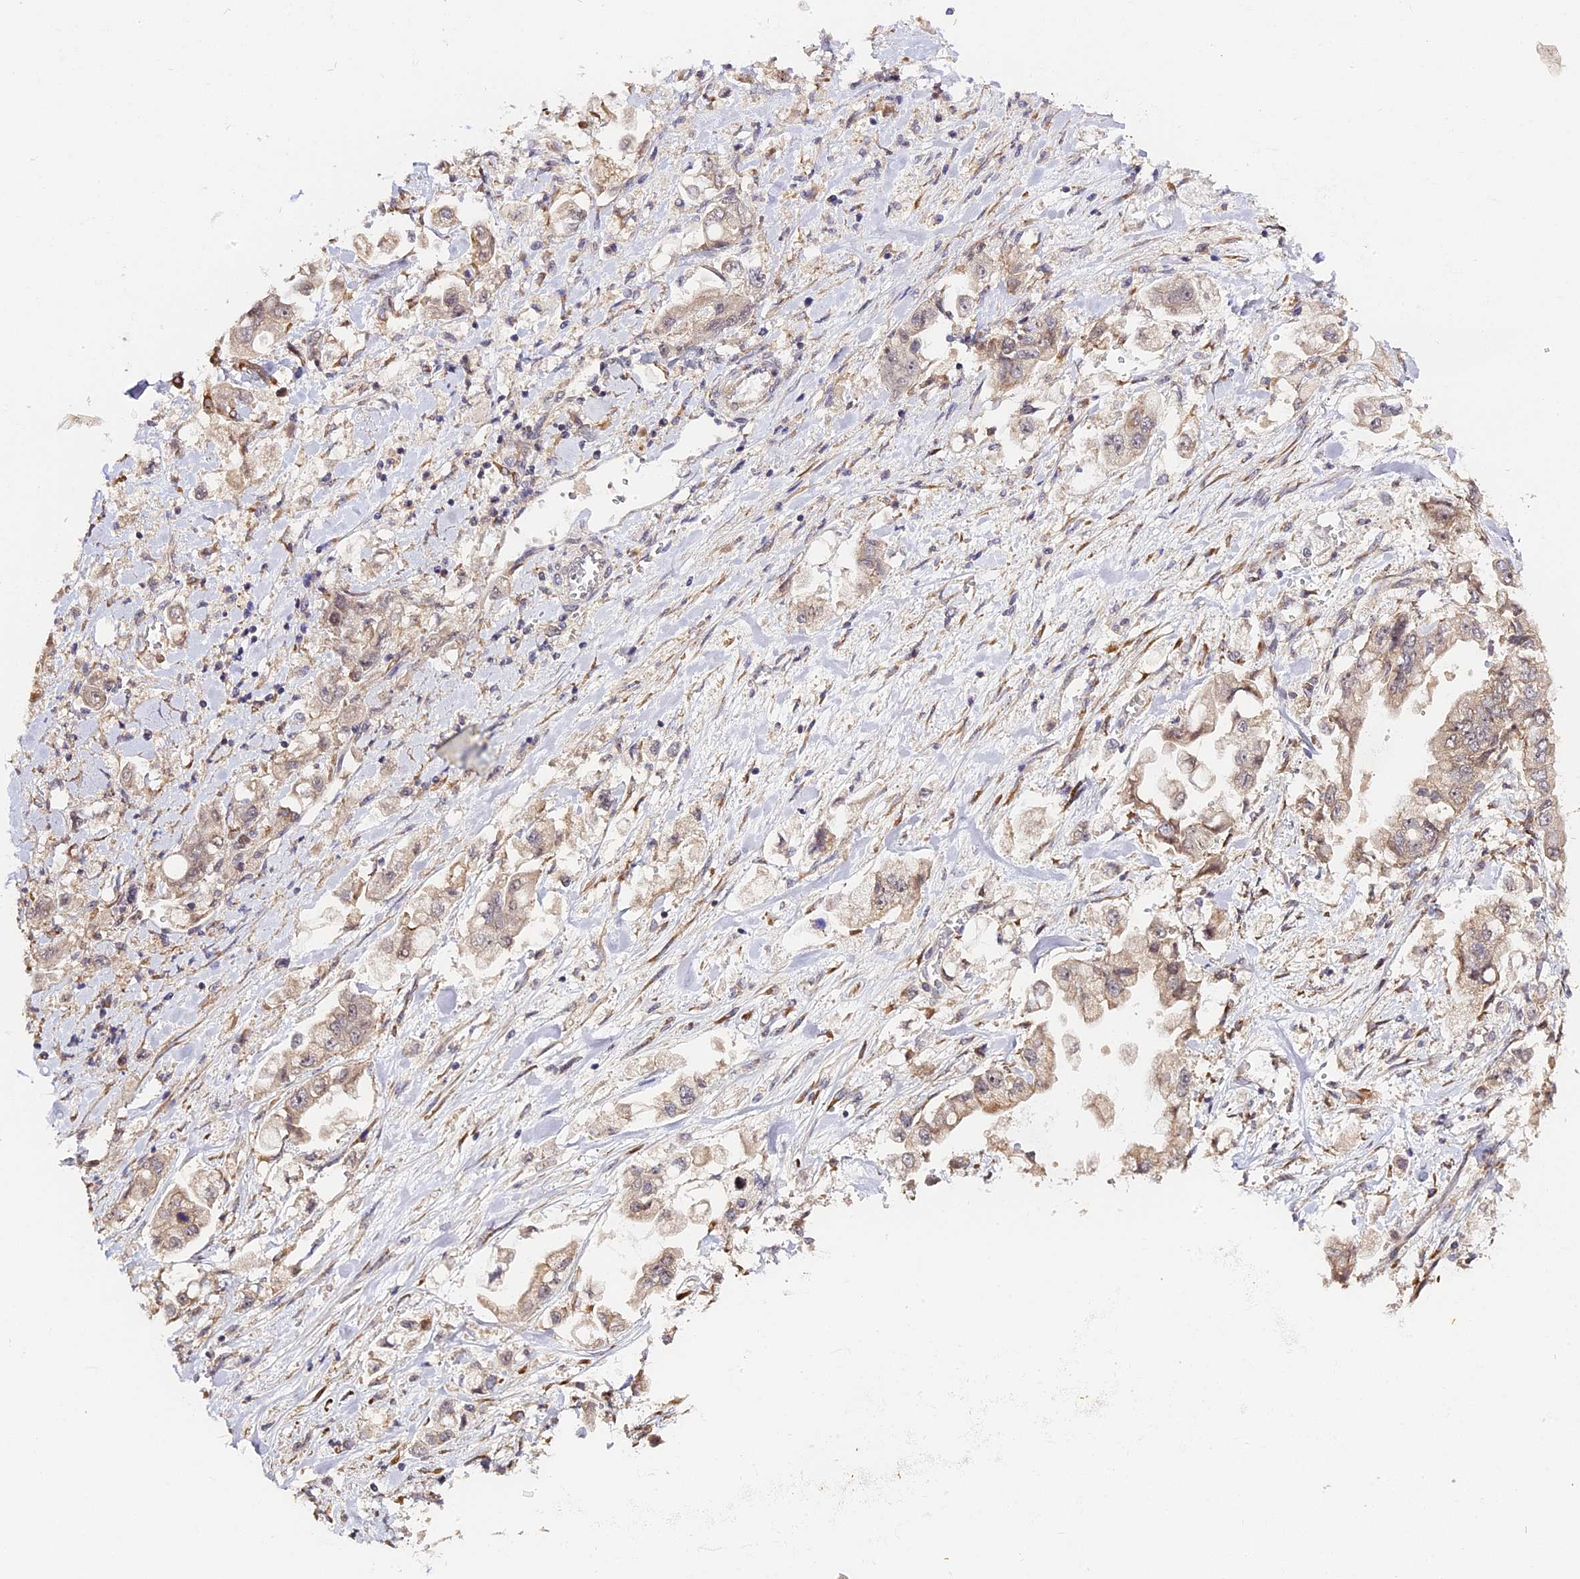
{"staining": {"intensity": "negative", "quantity": "none", "location": "none"}, "tissue": "stomach cancer", "cell_type": "Tumor cells", "image_type": "cancer", "snomed": [{"axis": "morphology", "description": "Adenocarcinoma, NOS"}, {"axis": "topography", "description": "Stomach"}], "caption": "IHC of human adenocarcinoma (stomach) exhibits no staining in tumor cells.", "gene": "IMPACT", "patient": {"sex": "male", "age": 62}}